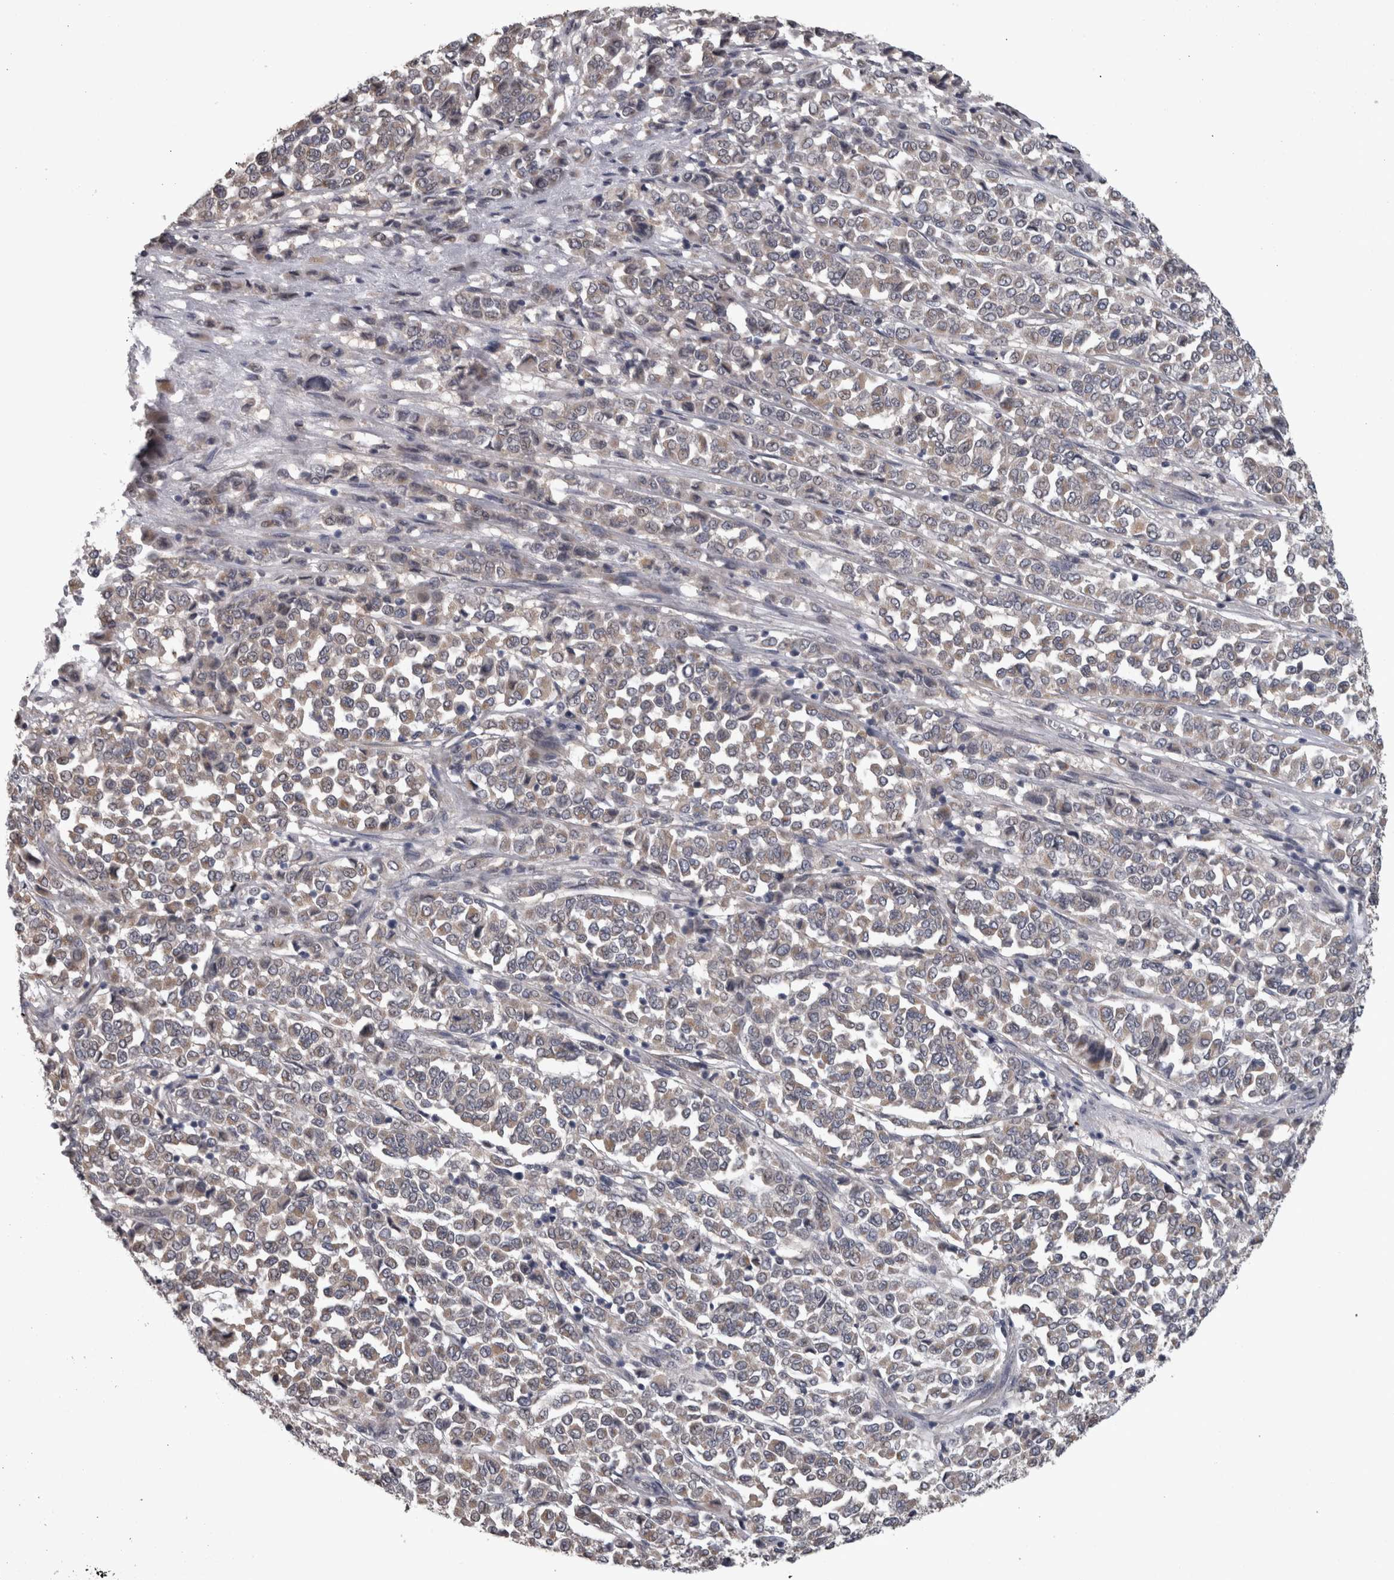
{"staining": {"intensity": "weak", "quantity": ">75%", "location": "cytoplasmic/membranous"}, "tissue": "melanoma", "cell_type": "Tumor cells", "image_type": "cancer", "snomed": [{"axis": "morphology", "description": "Malignant melanoma, Metastatic site"}, {"axis": "topography", "description": "Pancreas"}], "caption": "Tumor cells show low levels of weak cytoplasmic/membranous positivity in approximately >75% of cells in human melanoma.", "gene": "DBT", "patient": {"sex": "female", "age": 30}}